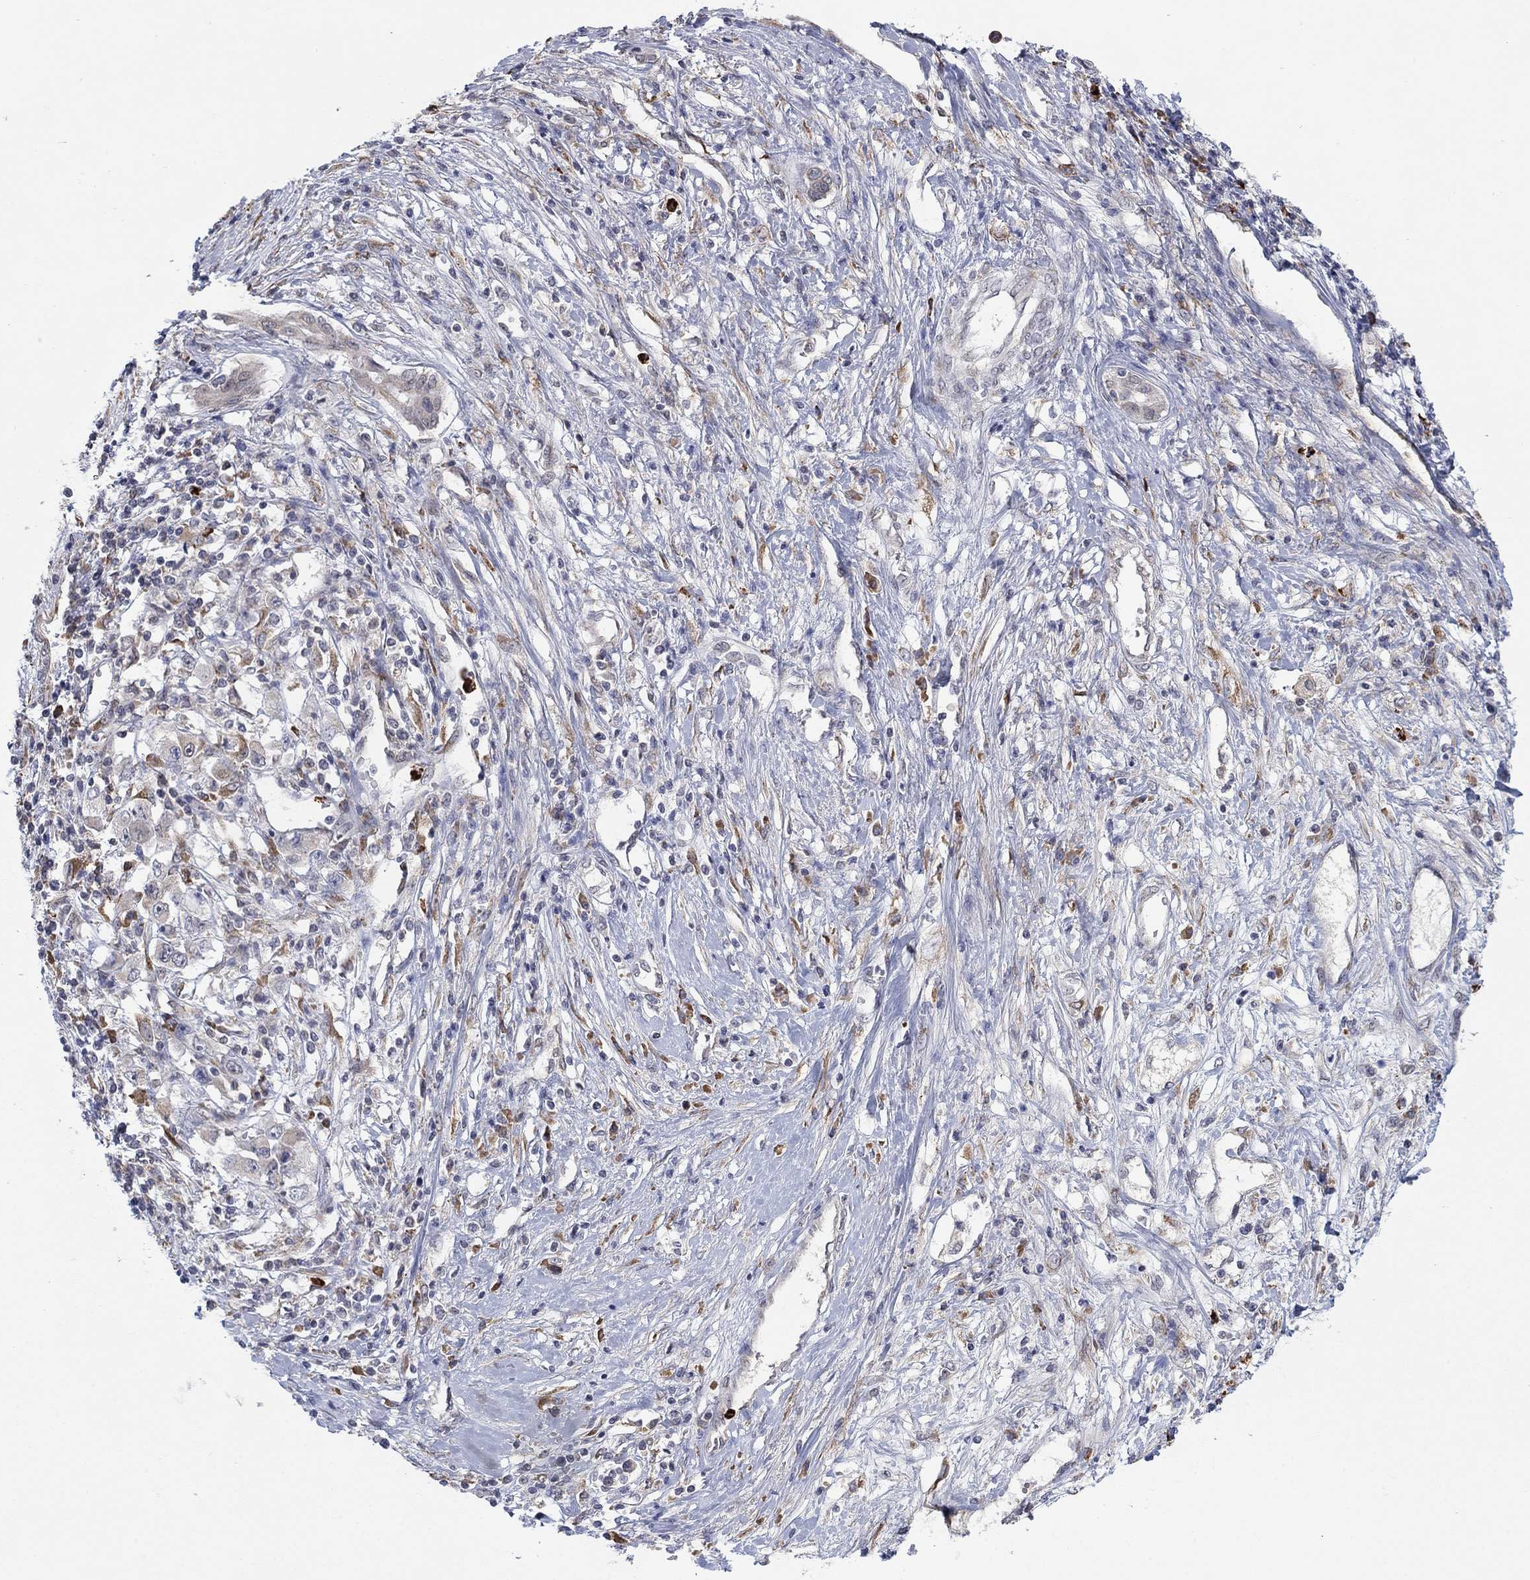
{"staining": {"intensity": "negative", "quantity": "none", "location": "none"}, "tissue": "liver cancer", "cell_type": "Tumor cells", "image_type": "cancer", "snomed": [{"axis": "morphology", "description": "Adenocarcinoma, NOS"}, {"axis": "morphology", "description": "Cholangiocarcinoma"}, {"axis": "topography", "description": "Liver"}], "caption": "High power microscopy micrograph of an IHC micrograph of liver cancer (cholangiocarcinoma), revealing no significant expression in tumor cells.", "gene": "MTRFR", "patient": {"sex": "male", "age": 64}}